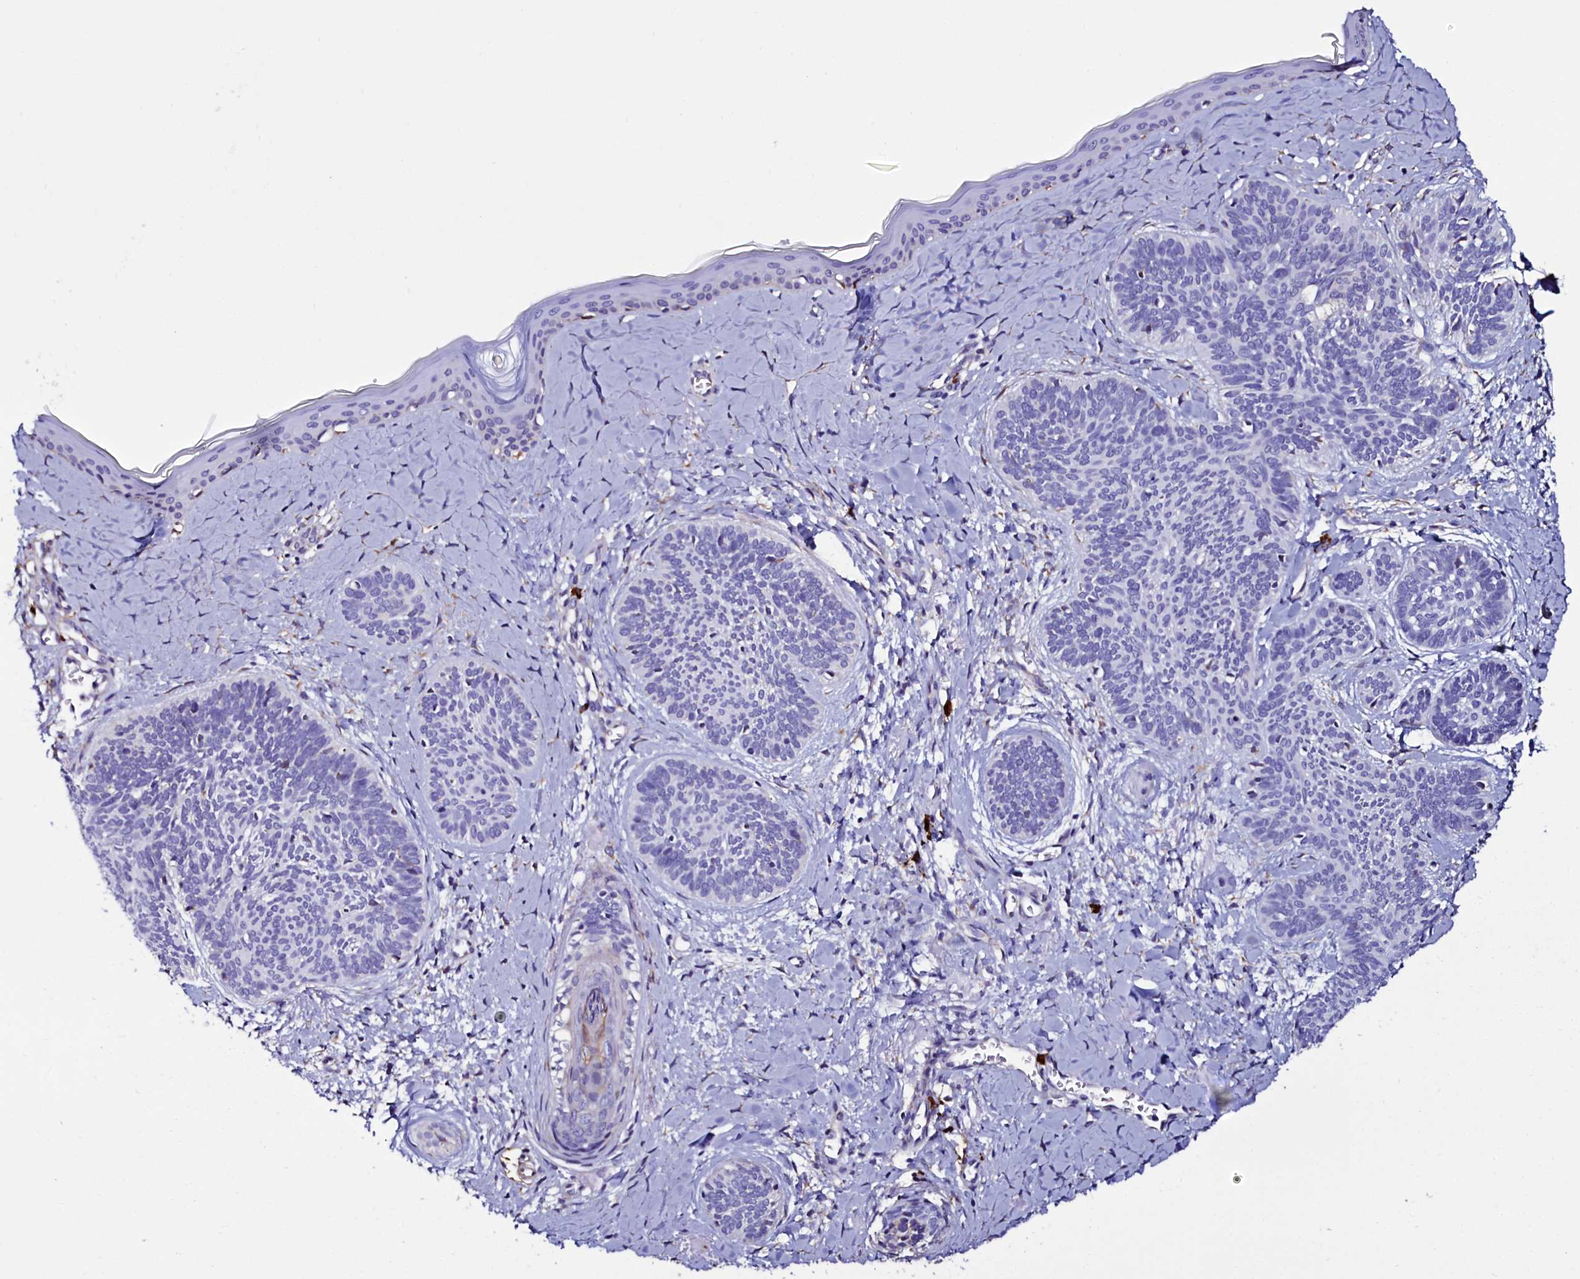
{"staining": {"intensity": "negative", "quantity": "none", "location": "none"}, "tissue": "skin cancer", "cell_type": "Tumor cells", "image_type": "cancer", "snomed": [{"axis": "morphology", "description": "Basal cell carcinoma"}, {"axis": "topography", "description": "Skin"}], "caption": "A high-resolution image shows IHC staining of skin basal cell carcinoma, which exhibits no significant expression in tumor cells. (DAB immunohistochemistry (IHC) with hematoxylin counter stain).", "gene": "TXNDC5", "patient": {"sex": "female", "age": 81}}